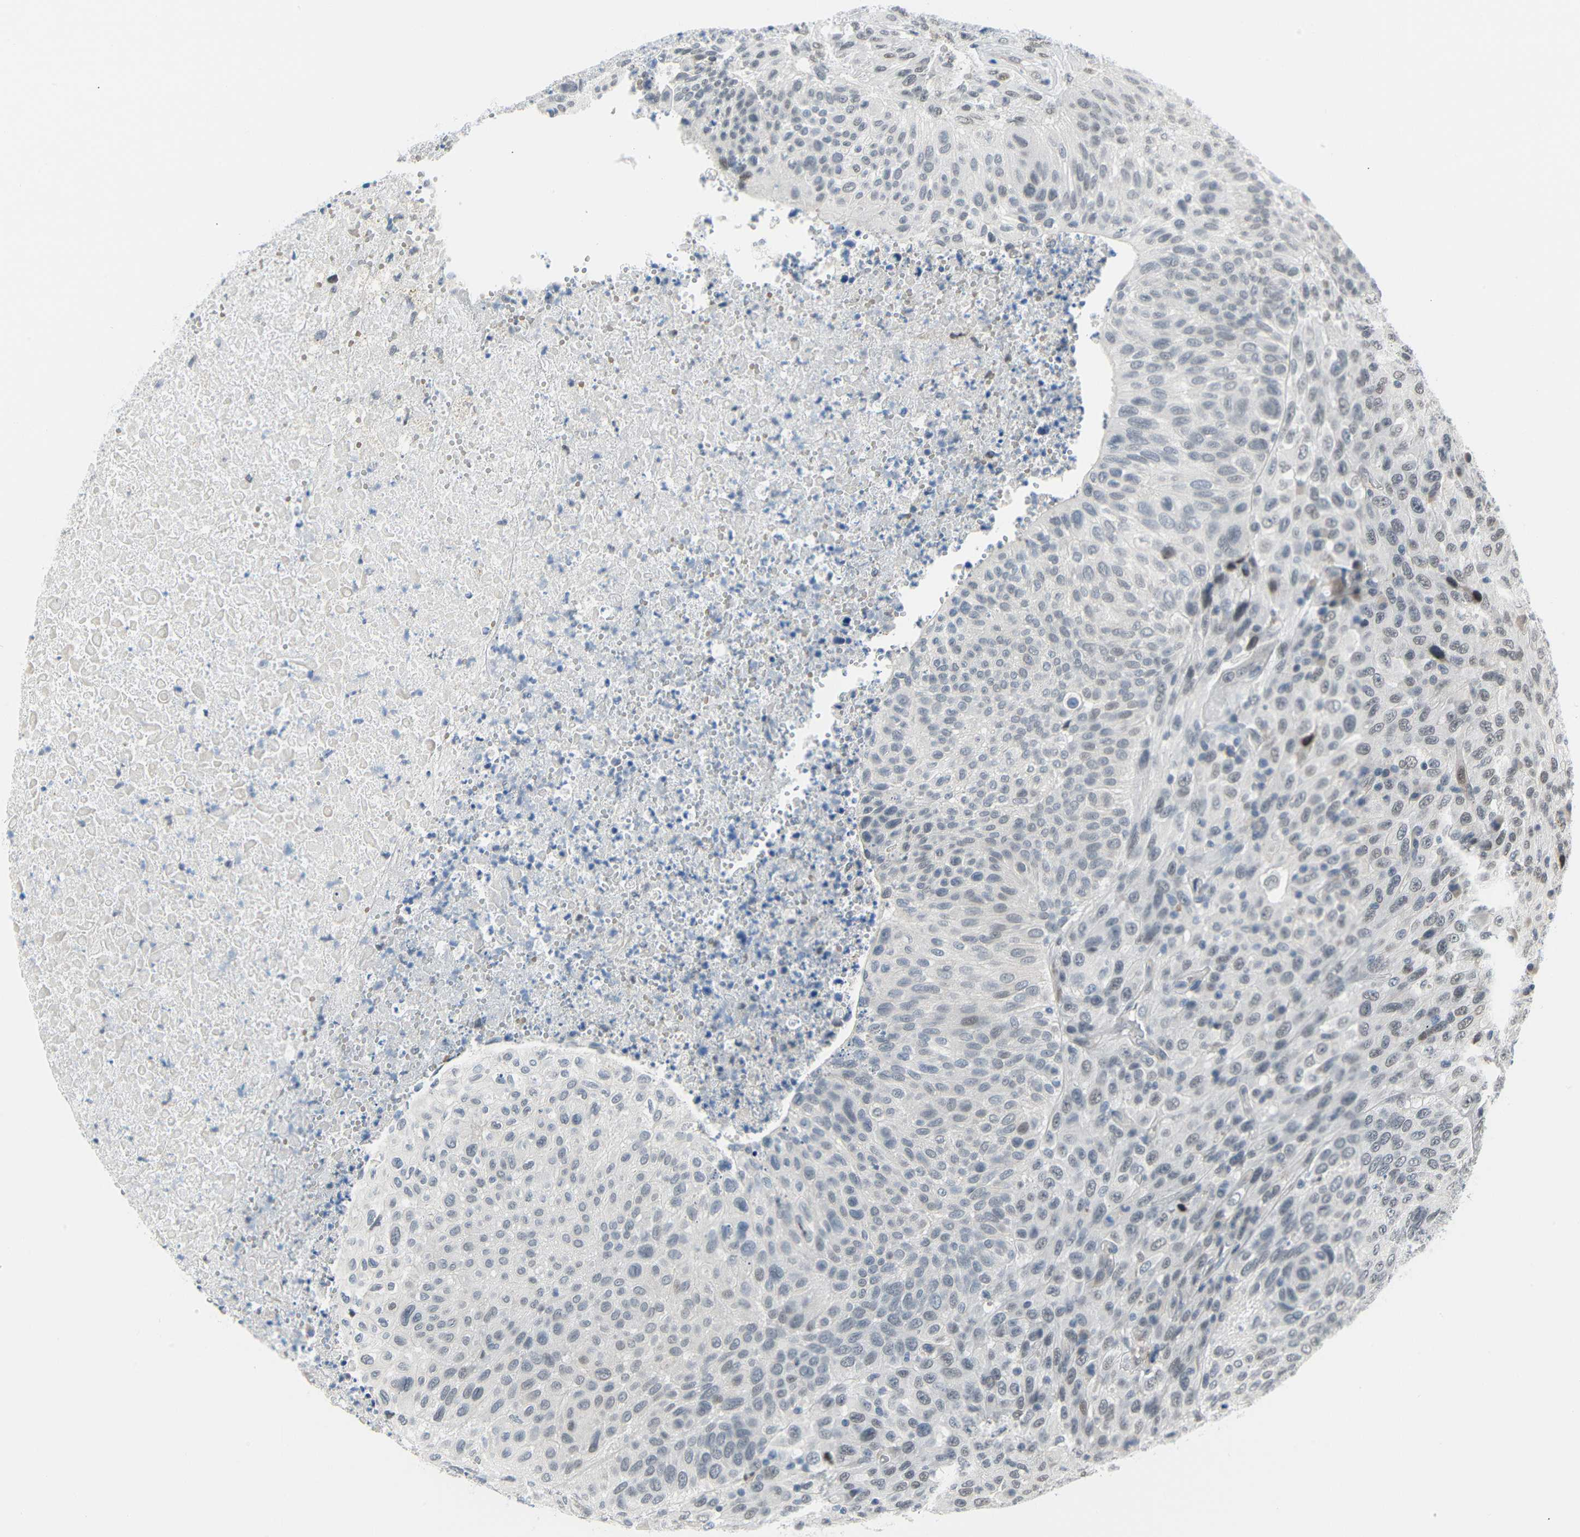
{"staining": {"intensity": "weak", "quantity": "<25%", "location": "nuclear"}, "tissue": "urothelial cancer", "cell_type": "Tumor cells", "image_type": "cancer", "snomed": [{"axis": "morphology", "description": "Urothelial carcinoma, High grade"}, {"axis": "topography", "description": "Urinary bladder"}], "caption": "Urothelial carcinoma (high-grade) was stained to show a protein in brown. There is no significant staining in tumor cells. The staining is performed using DAB brown chromogen with nuclei counter-stained in using hematoxylin.", "gene": "IMPG2", "patient": {"sex": "male", "age": 66}}